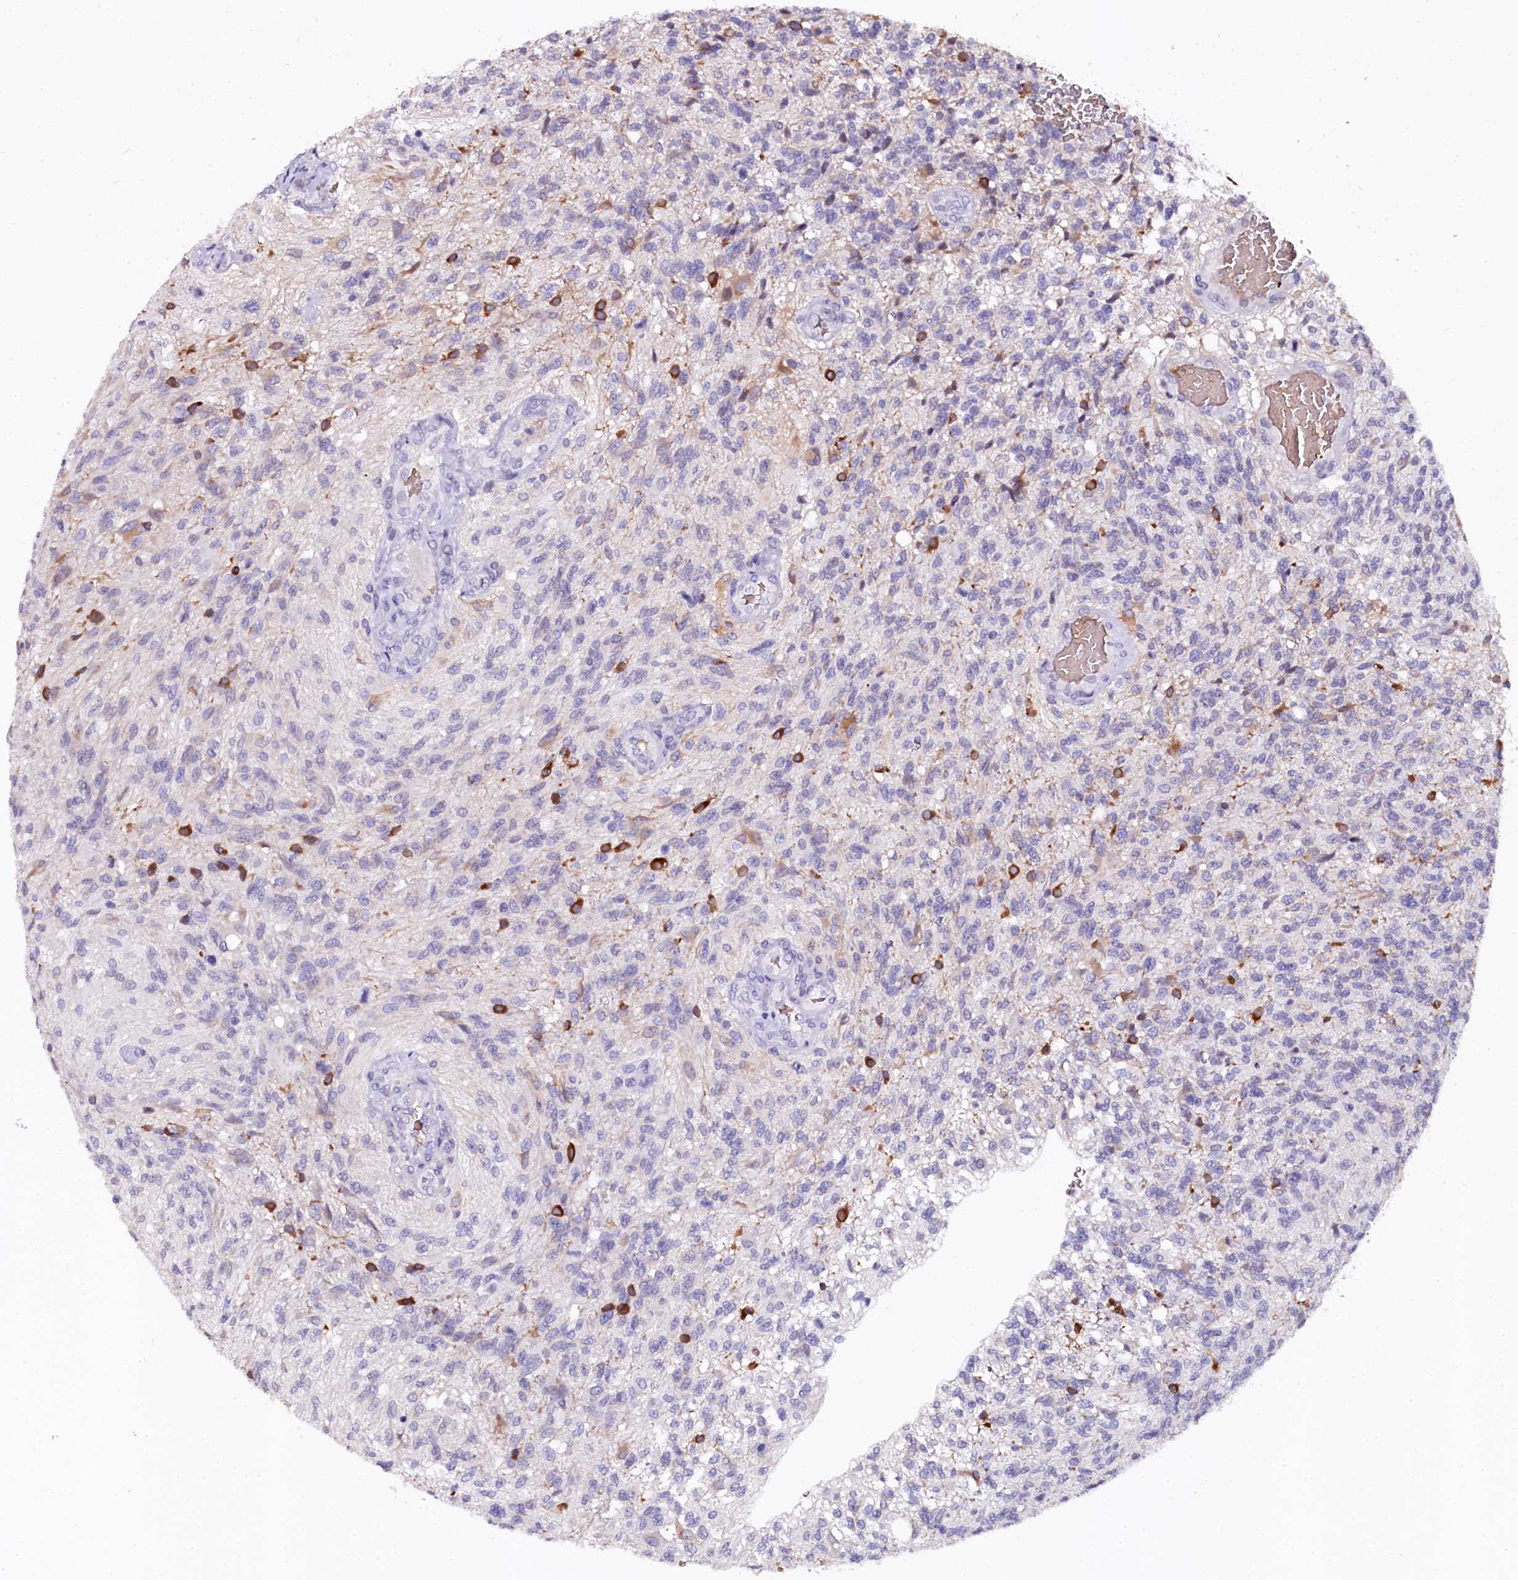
{"staining": {"intensity": "moderate", "quantity": "<25%", "location": "cytoplasmic/membranous"}, "tissue": "glioma", "cell_type": "Tumor cells", "image_type": "cancer", "snomed": [{"axis": "morphology", "description": "Glioma, malignant, High grade"}, {"axis": "topography", "description": "Brain"}], "caption": "Immunohistochemistry (IHC) (DAB (3,3'-diaminobenzidine)) staining of human high-grade glioma (malignant) reveals moderate cytoplasmic/membranous protein staining in about <25% of tumor cells.", "gene": "CTDSPL2", "patient": {"sex": "male", "age": 56}}